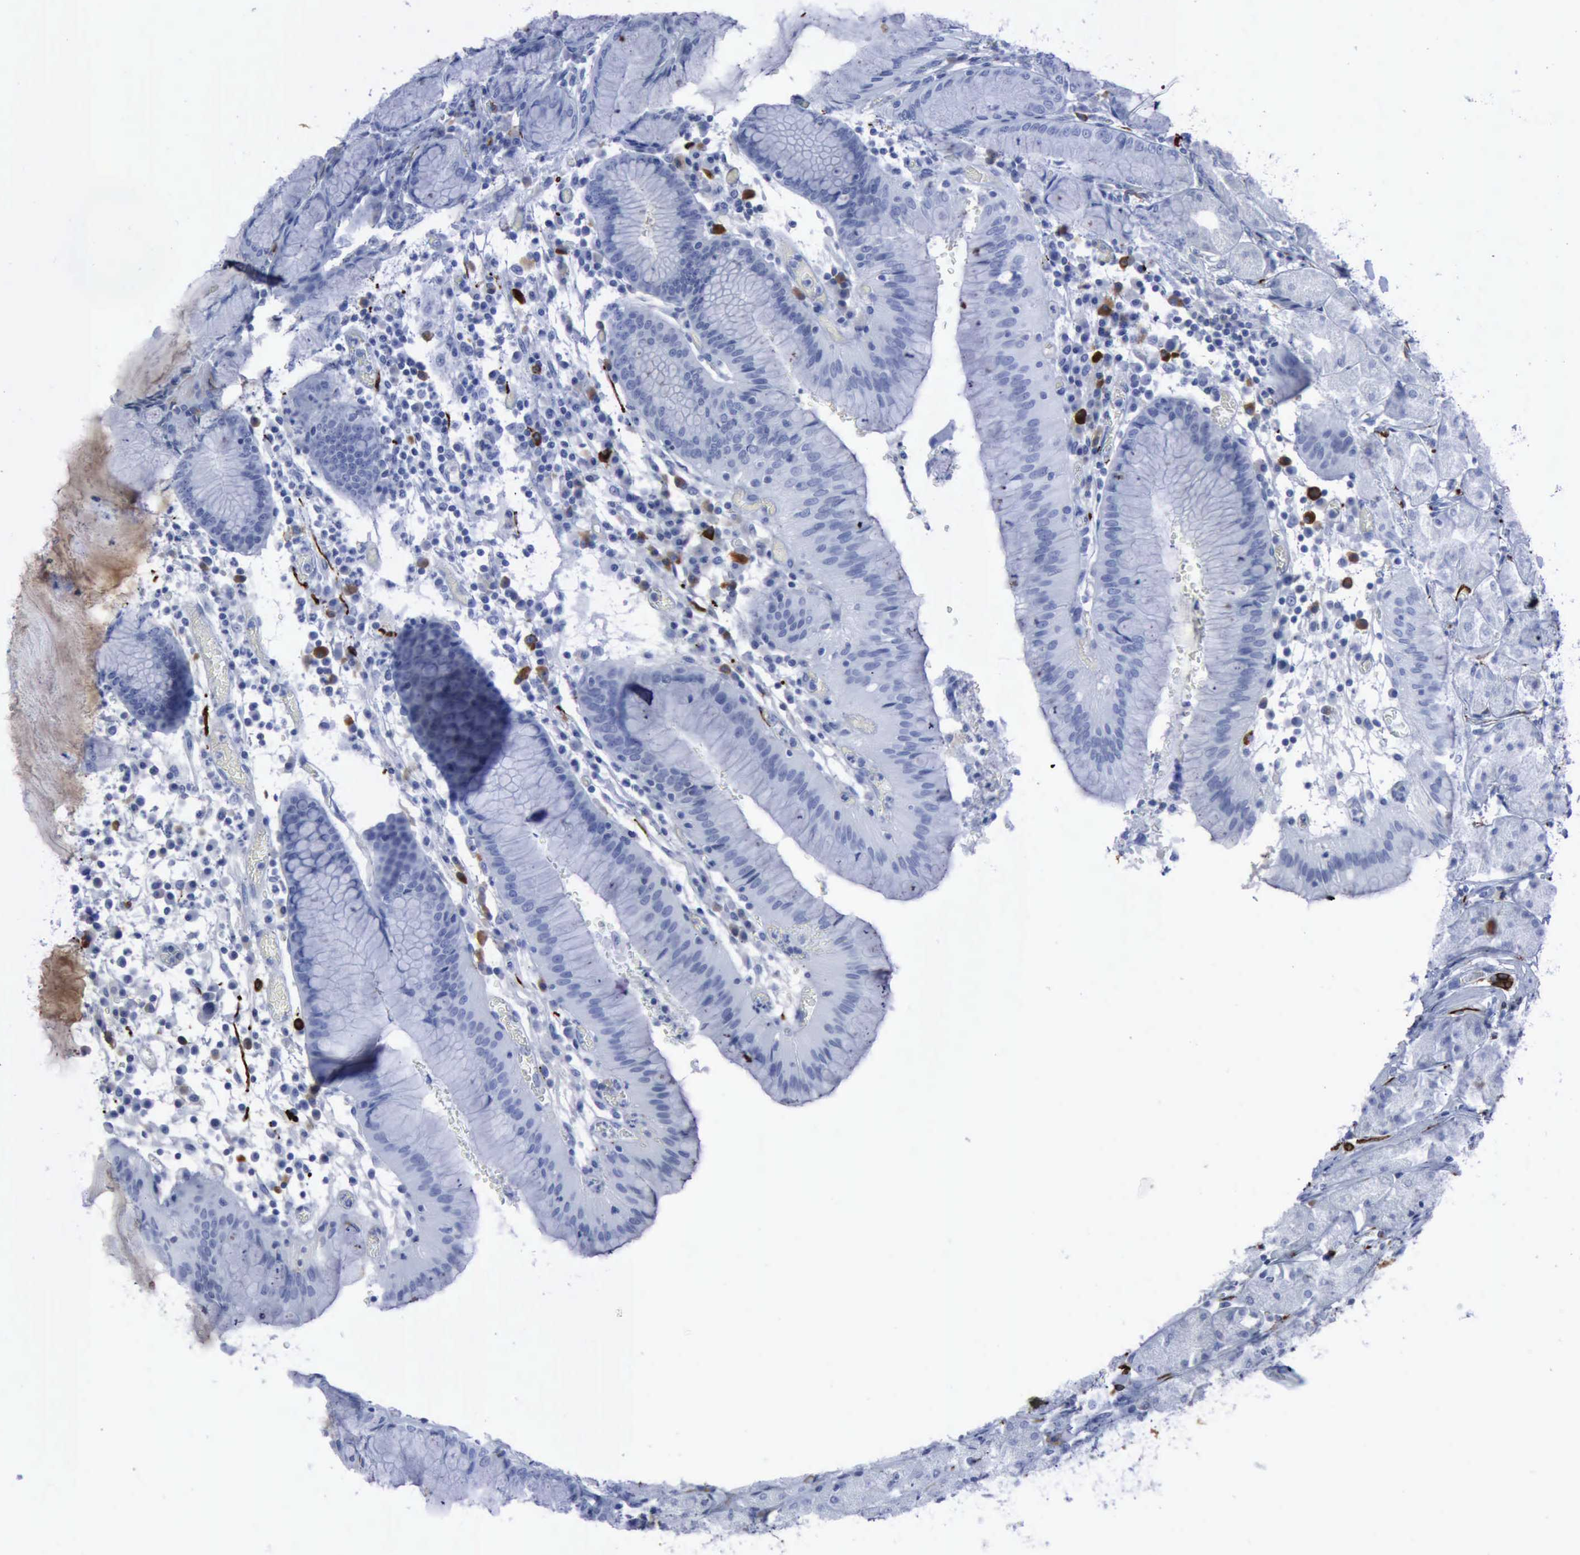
{"staining": {"intensity": "negative", "quantity": "none", "location": "none"}, "tissue": "stomach", "cell_type": "Glandular cells", "image_type": "normal", "snomed": [{"axis": "morphology", "description": "Normal tissue, NOS"}, {"axis": "topography", "description": "Stomach, lower"}], "caption": "Stomach stained for a protein using immunohistochemistry (IHC) displays no expression glandular cells.", "gene": "NGFR", "patient": {"sex": "female", "age": 73}}